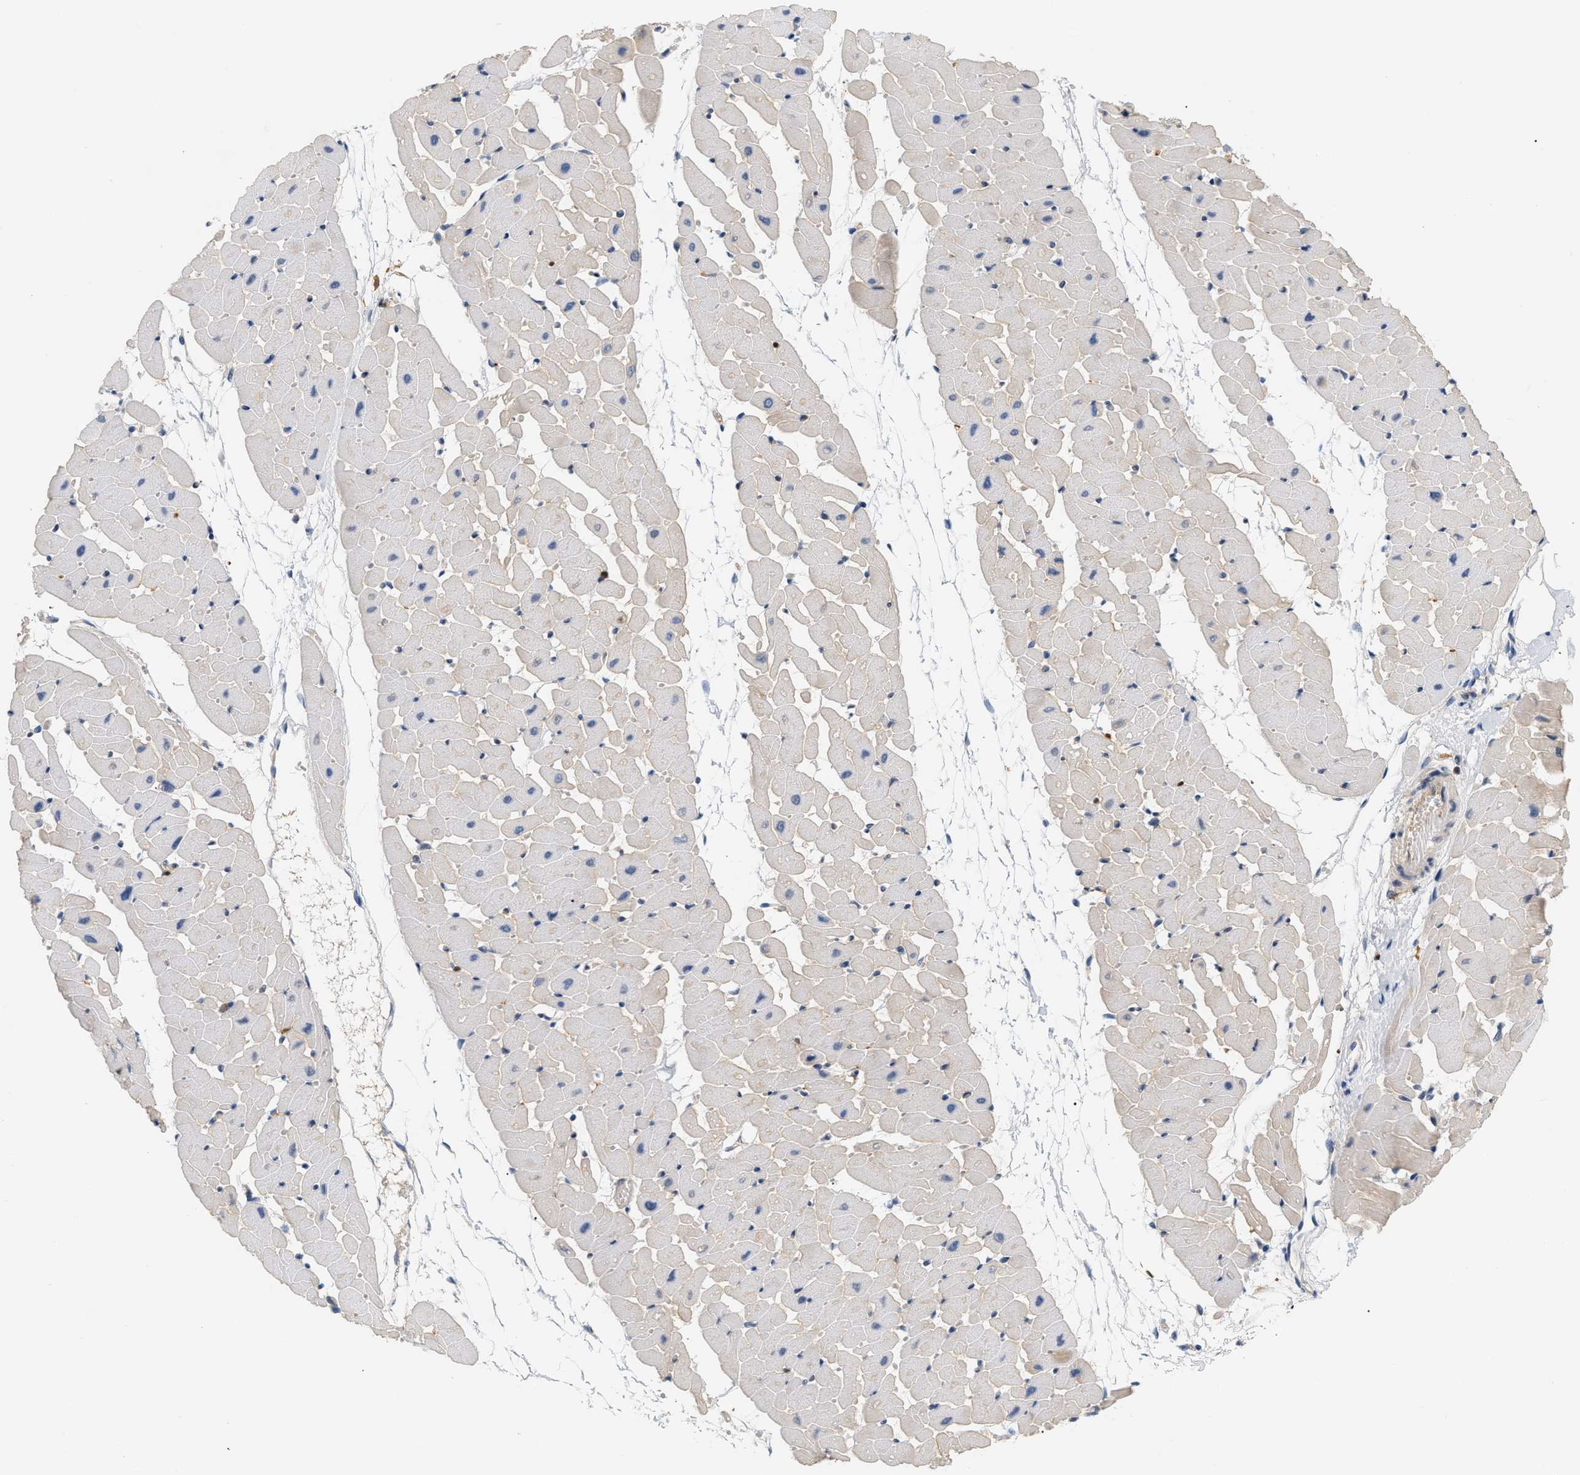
{"staining": {"intensity": "negative", "quantity": "none", "location": "none"}, "tissue": "heart muscle", "cell_type": "Cardiomyocytes", "image_type": "normal", "snomed": [{"axis": "morphology", "description": "Normal tissue, NOS"}, {"axis": "topography", "description": "Heart"}], "caption": "Immunohistochemical staining of benign heart muscle reveals no significant staining in cardiomyocytes.", "gene": "PYCARD", "patient": {"sex": "female", "age": 19}}